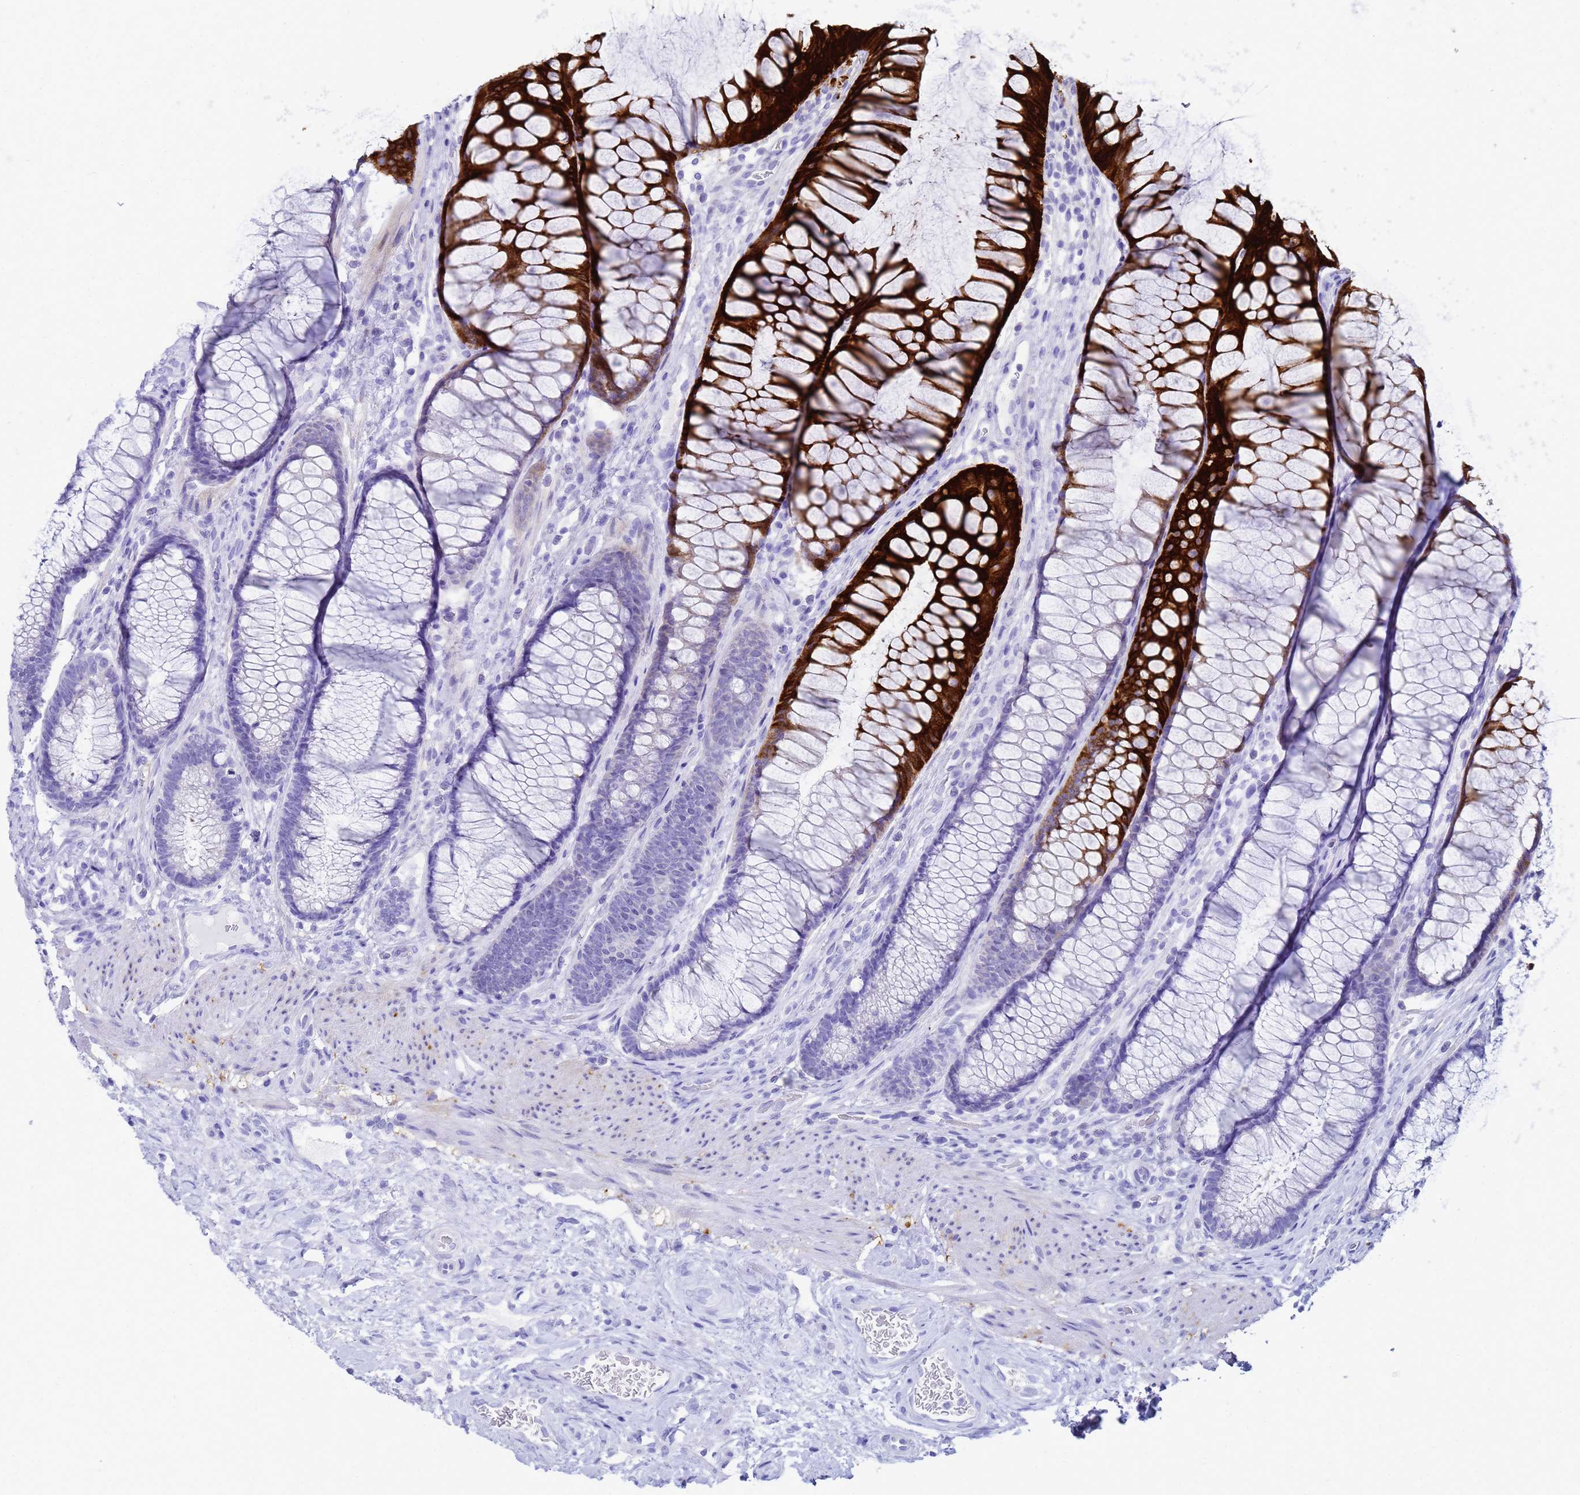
{"staining": {"intensity": "negative", "quantity": "none", "location": "none"}, "tissue": "colon", "cell_type": "Endothelial cells", "image_type": "normal", "snomed": [{"axis": "morphology", "description": "Normal tissue, NOS"}, {"axis": "topography", "description": "Colon"}], "caption": "Histopathology image shows no significant protein positivity in endothelial cells of benign colon. (Brightfield microscopy of DAB (3,3'-diaminobenzidine) immunohistochemistry at high magnification).", "gene": "CKB", "patient": {"sex": "female", "age": 82}}